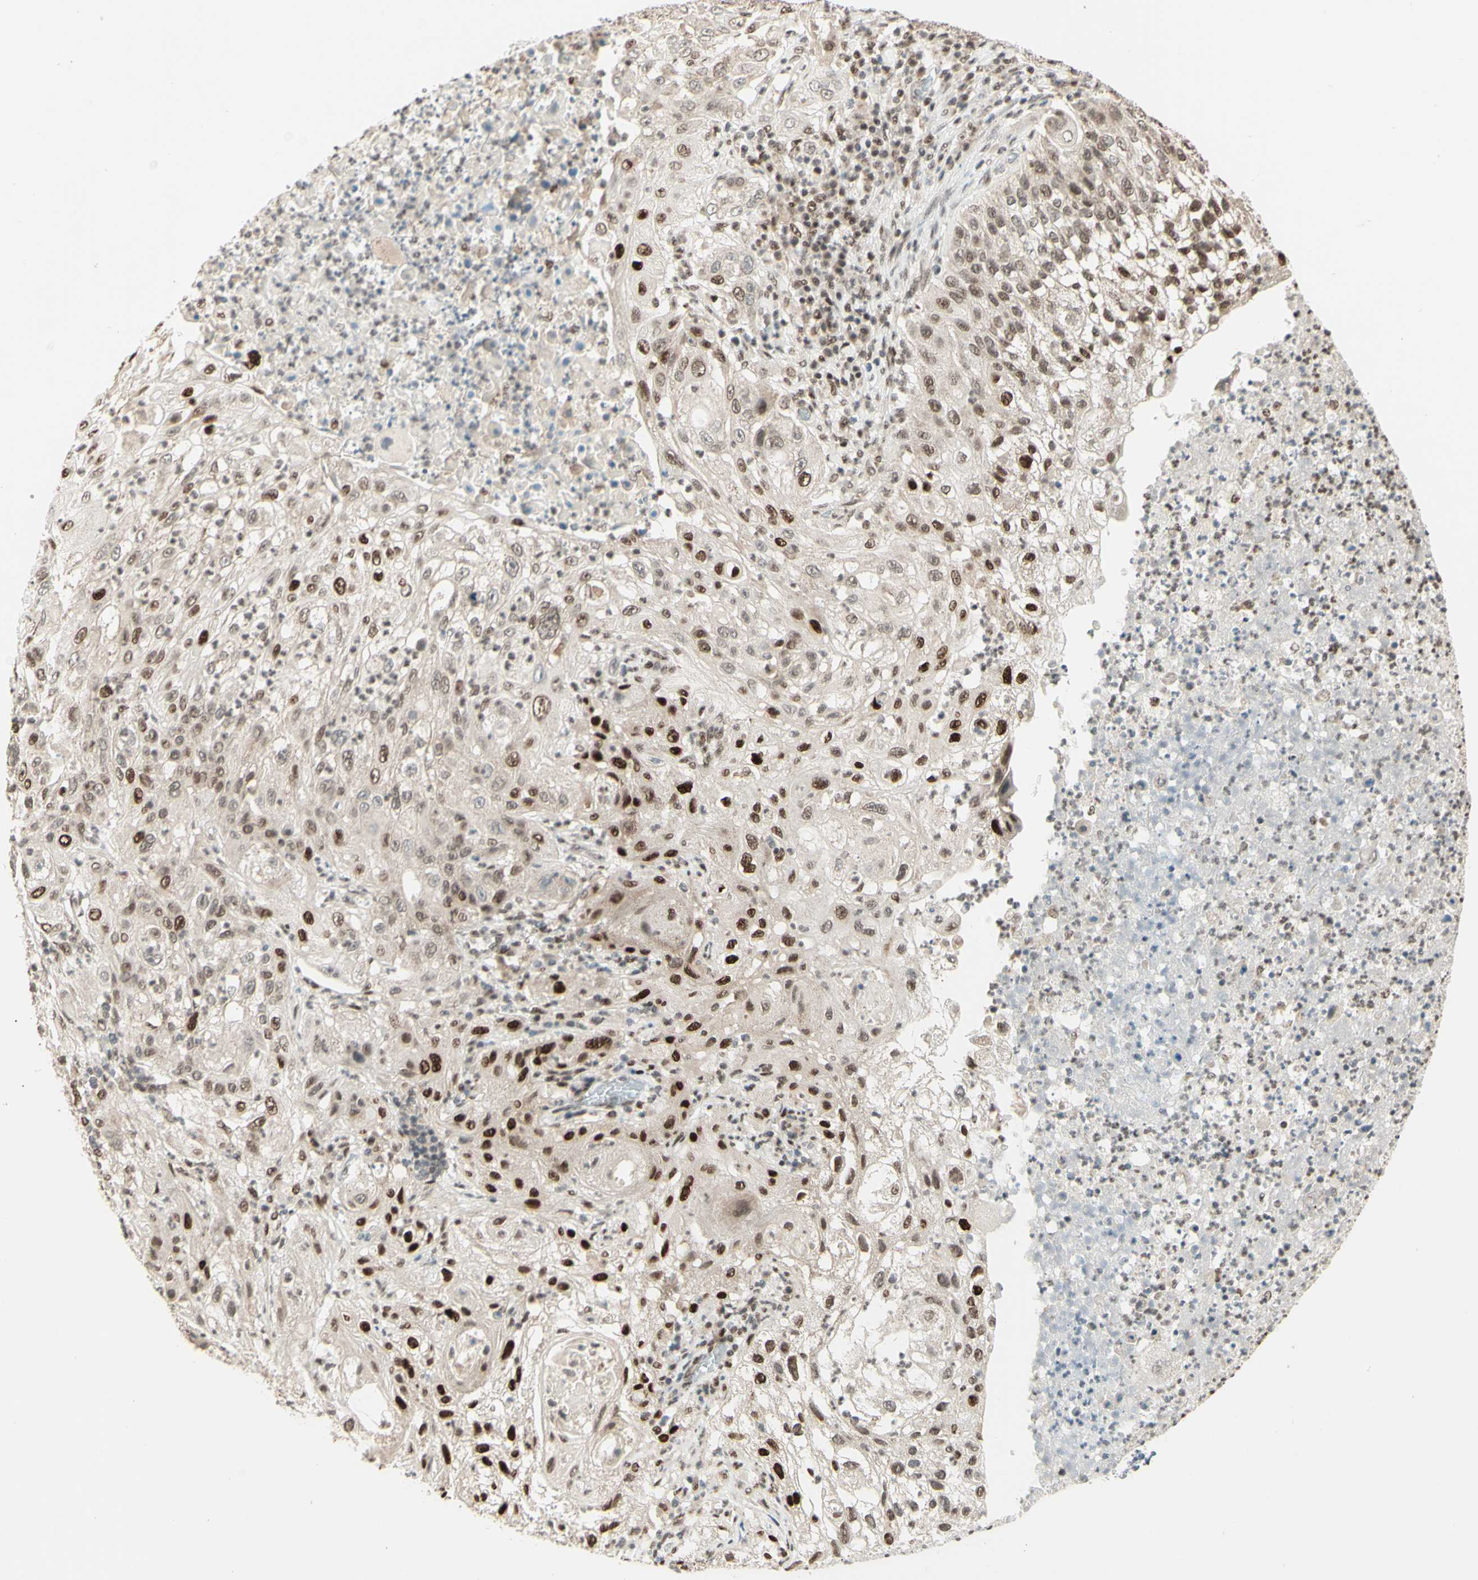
{"staining": {"intensity": "strong", "quantity": "25%-75%", "location": "nuclear"}, "tissue": "lung cancer", "cell_type": "Tumor cells", "image_type": "cancer", "snomed": [{"axis": "morphology", "description": "Inflammation, NOS"}, {"axis": "morphology", "description": "Squamous cell carcinoma, NOS"}, {"axis": "topography", "description": "Lymph node"}, {"axis": "topography", "description": "Soft tissue"}, {"axis": "topography", "description": "Lung"}], "caption": "Lung cancer was stained to show a protein in brown. There is high levels of strong nuclear expression in approximately 25%-75% of tumor cells.", "gene": "NR3C1", "patient": {"sex": "male", "age": 66}}